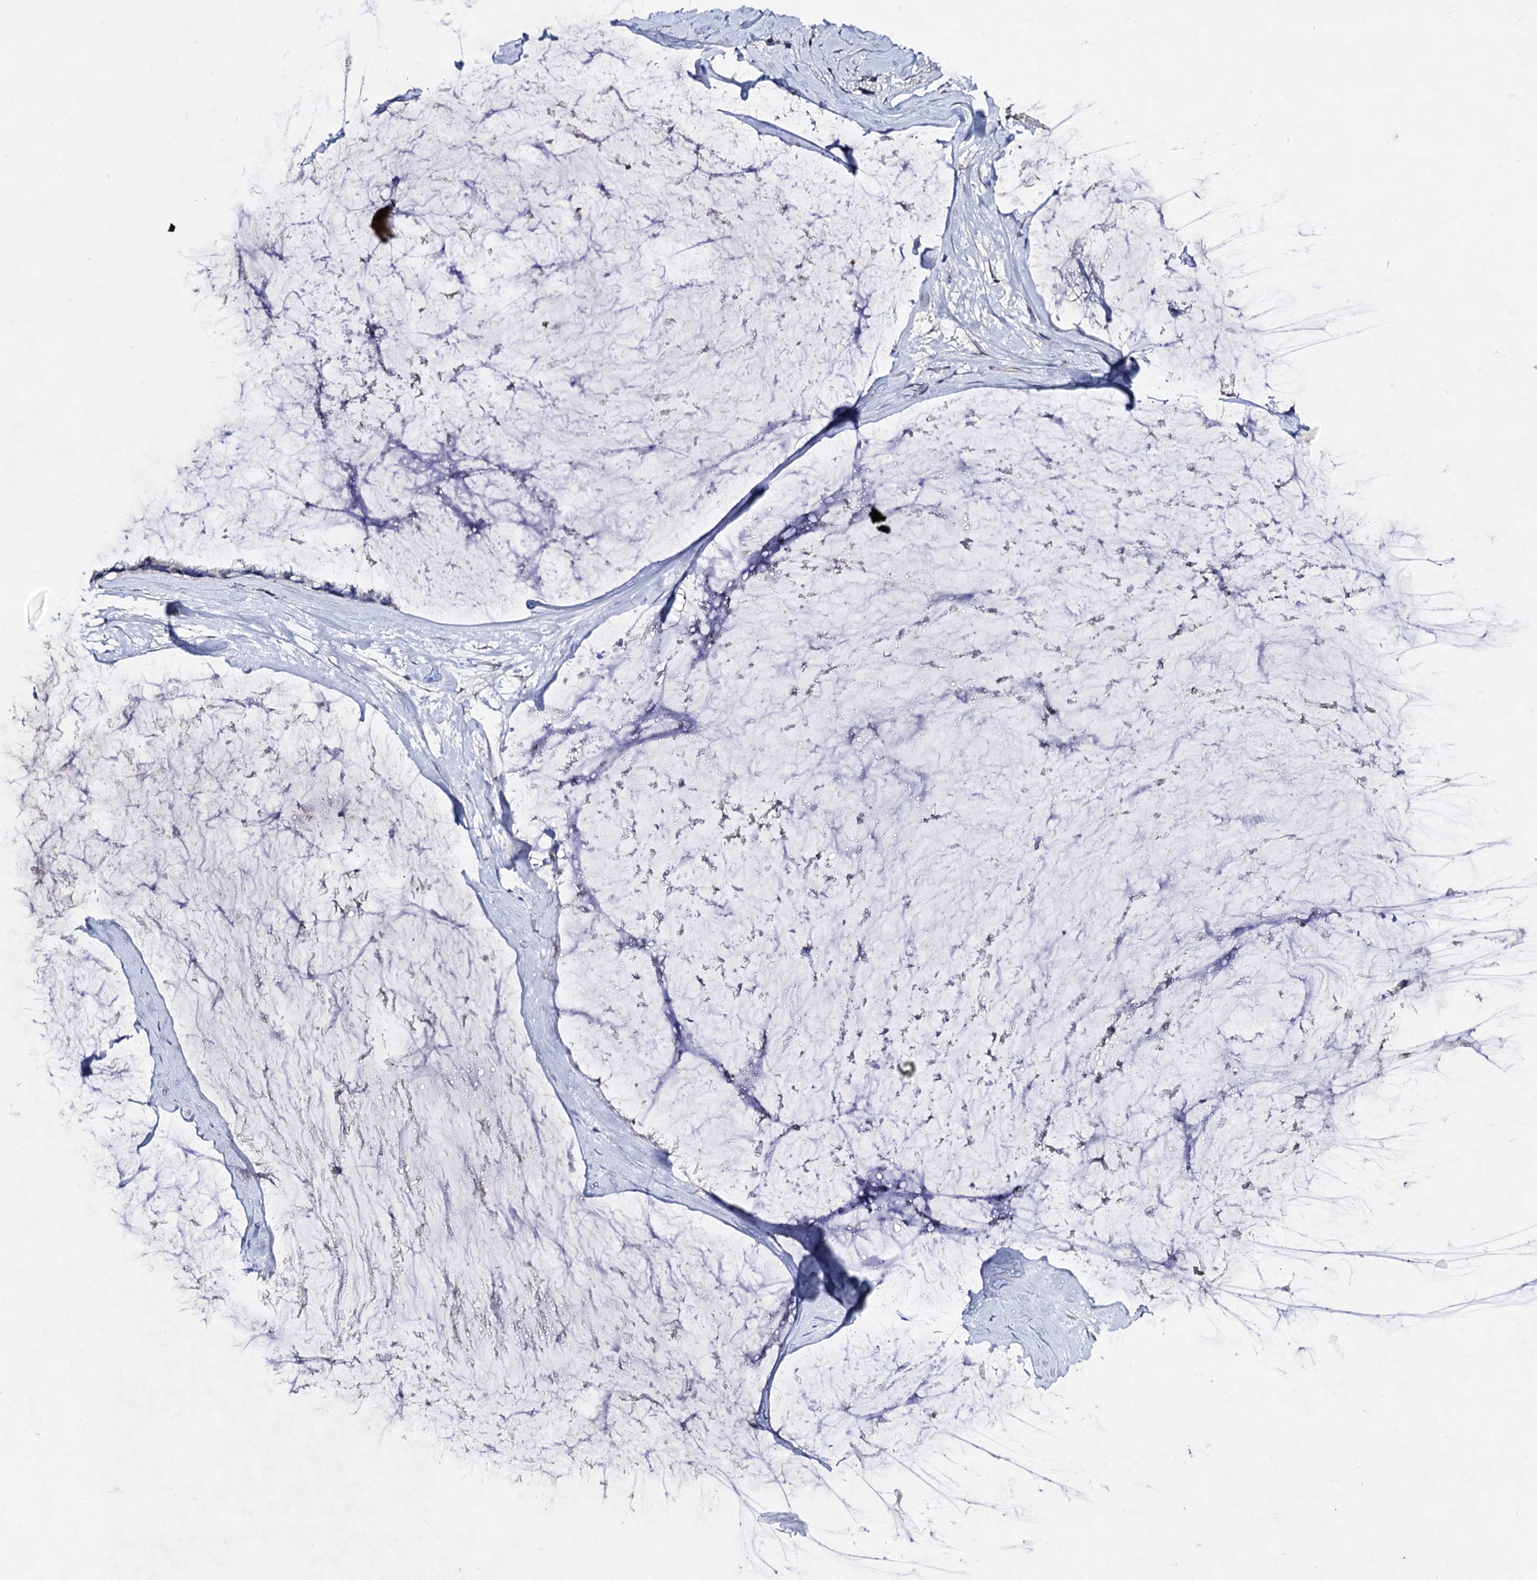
{"staining": {"intensity": "negative", "quantity": "none", "location": "none"}, "tissue": "ovarian cancer", "cell_type": "Tumor cells", "image_type": "cancer", "snomed": [{"axis": "morphology", "description": "Cystadenocarcinoma, mucinous, NOS"}, {"axis": "topography", "description": "Ovary"}], "caption": "A micrograph of human ovarian cancer (mucinous cystadenocarcinoma) is negative for staining in tumor cells.", "gene": "PLIN1", "patient": {"sex": "female", "age": 39}}